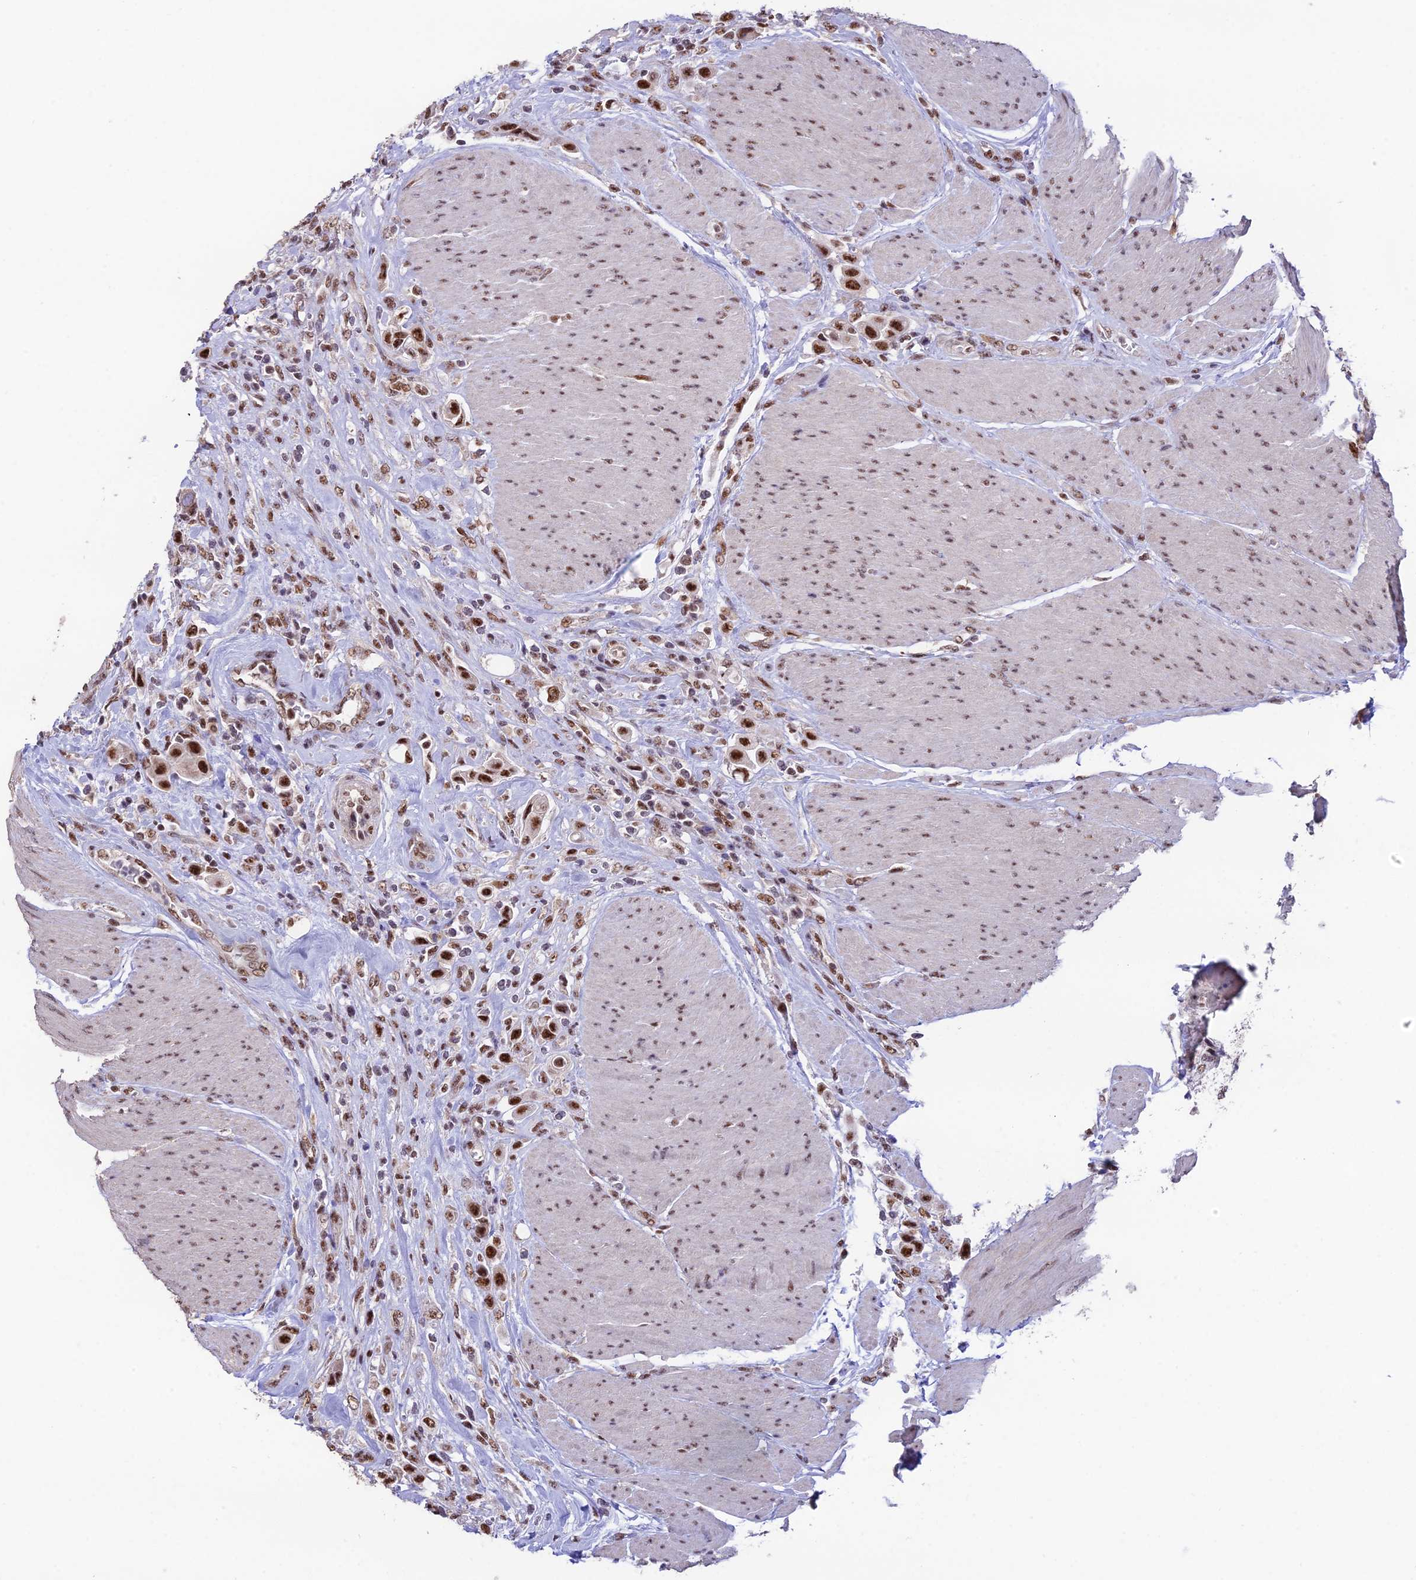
{"staining": {"intensity": "moderate", "quantity": ">75%", "location": "nuclear"}, "tissue": "urothelial cancer", "cell_type": "Tumor cells", "image_type": "cancer", "snomed": [{"axis": "morphology", "description": "Urothelial carcinoma, High grade"}, {"axis": "topography", "description": "Urinary bladder"}], "caption": "This photomicrograph reveals immunohistochemistry (IHC) staining of human urothelial carcinoma (high-grade), with medium moderate nuclear expression in about >75% of tumor cells.", "gene": "THOC7", "patient": {"sex": "male", "age": 50}}